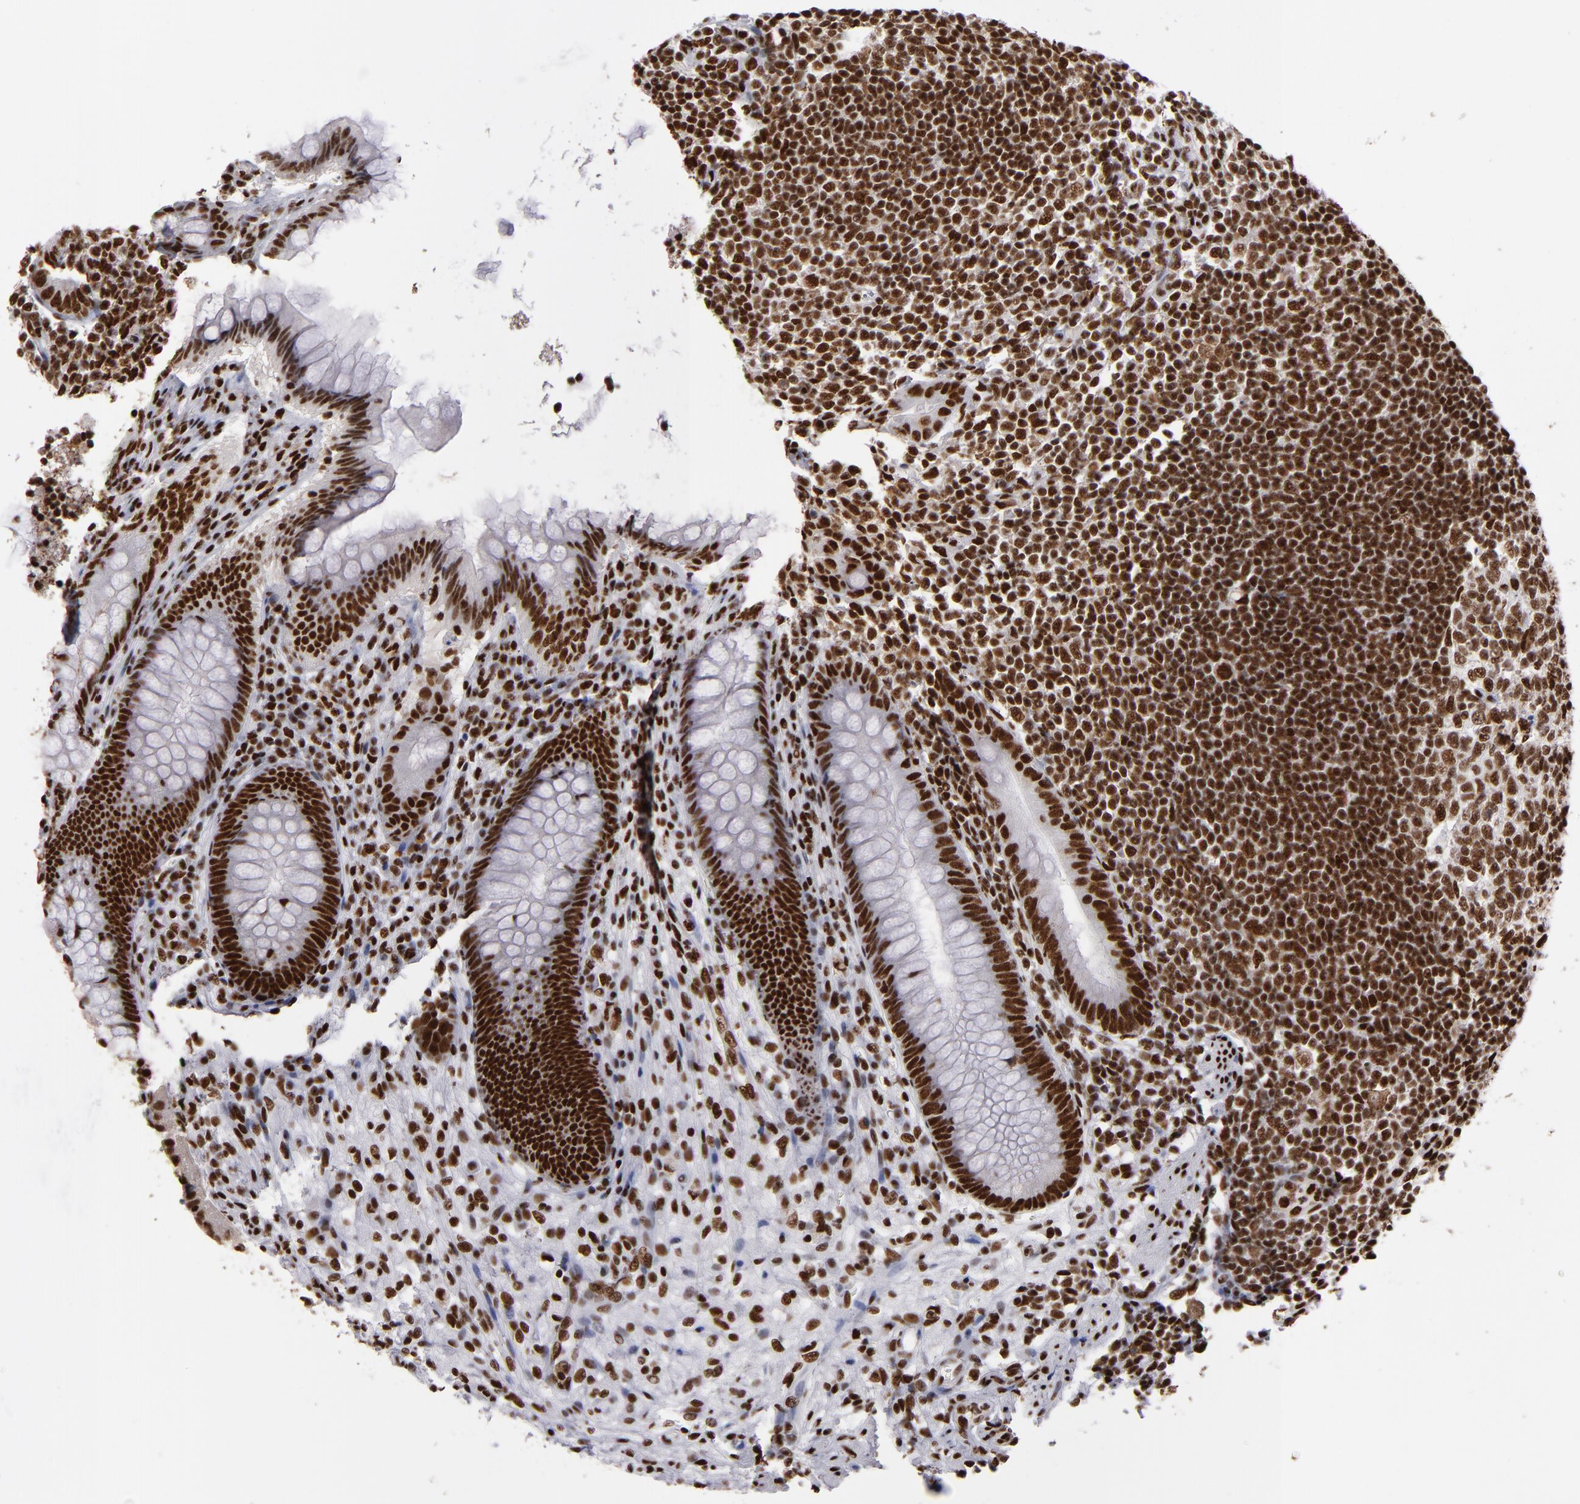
{"staining": {"intensity": "strong", "quantity": ">75%", "location": "nuclear"}, "tissue": "appendix", "cell_type": "Glandular cells", "image_type": "normal", "snomed": [{"axis": "morphology", "description": "Normal tissue, NOS"}, {"axis": "topography", "description": "Appendix"}], "caption": "Appendix stained with IHC exhibits strong nuclear positivity in approximately >75% of glandular cells. The protein is stained brown, and the nuclei are stained in blue (DAB (3,3'-diaminobenzidine) IHC with brightfield microscopy, high magnification).", "gene": "MRE11", "patient": {"sex": "female", "age": 66}}